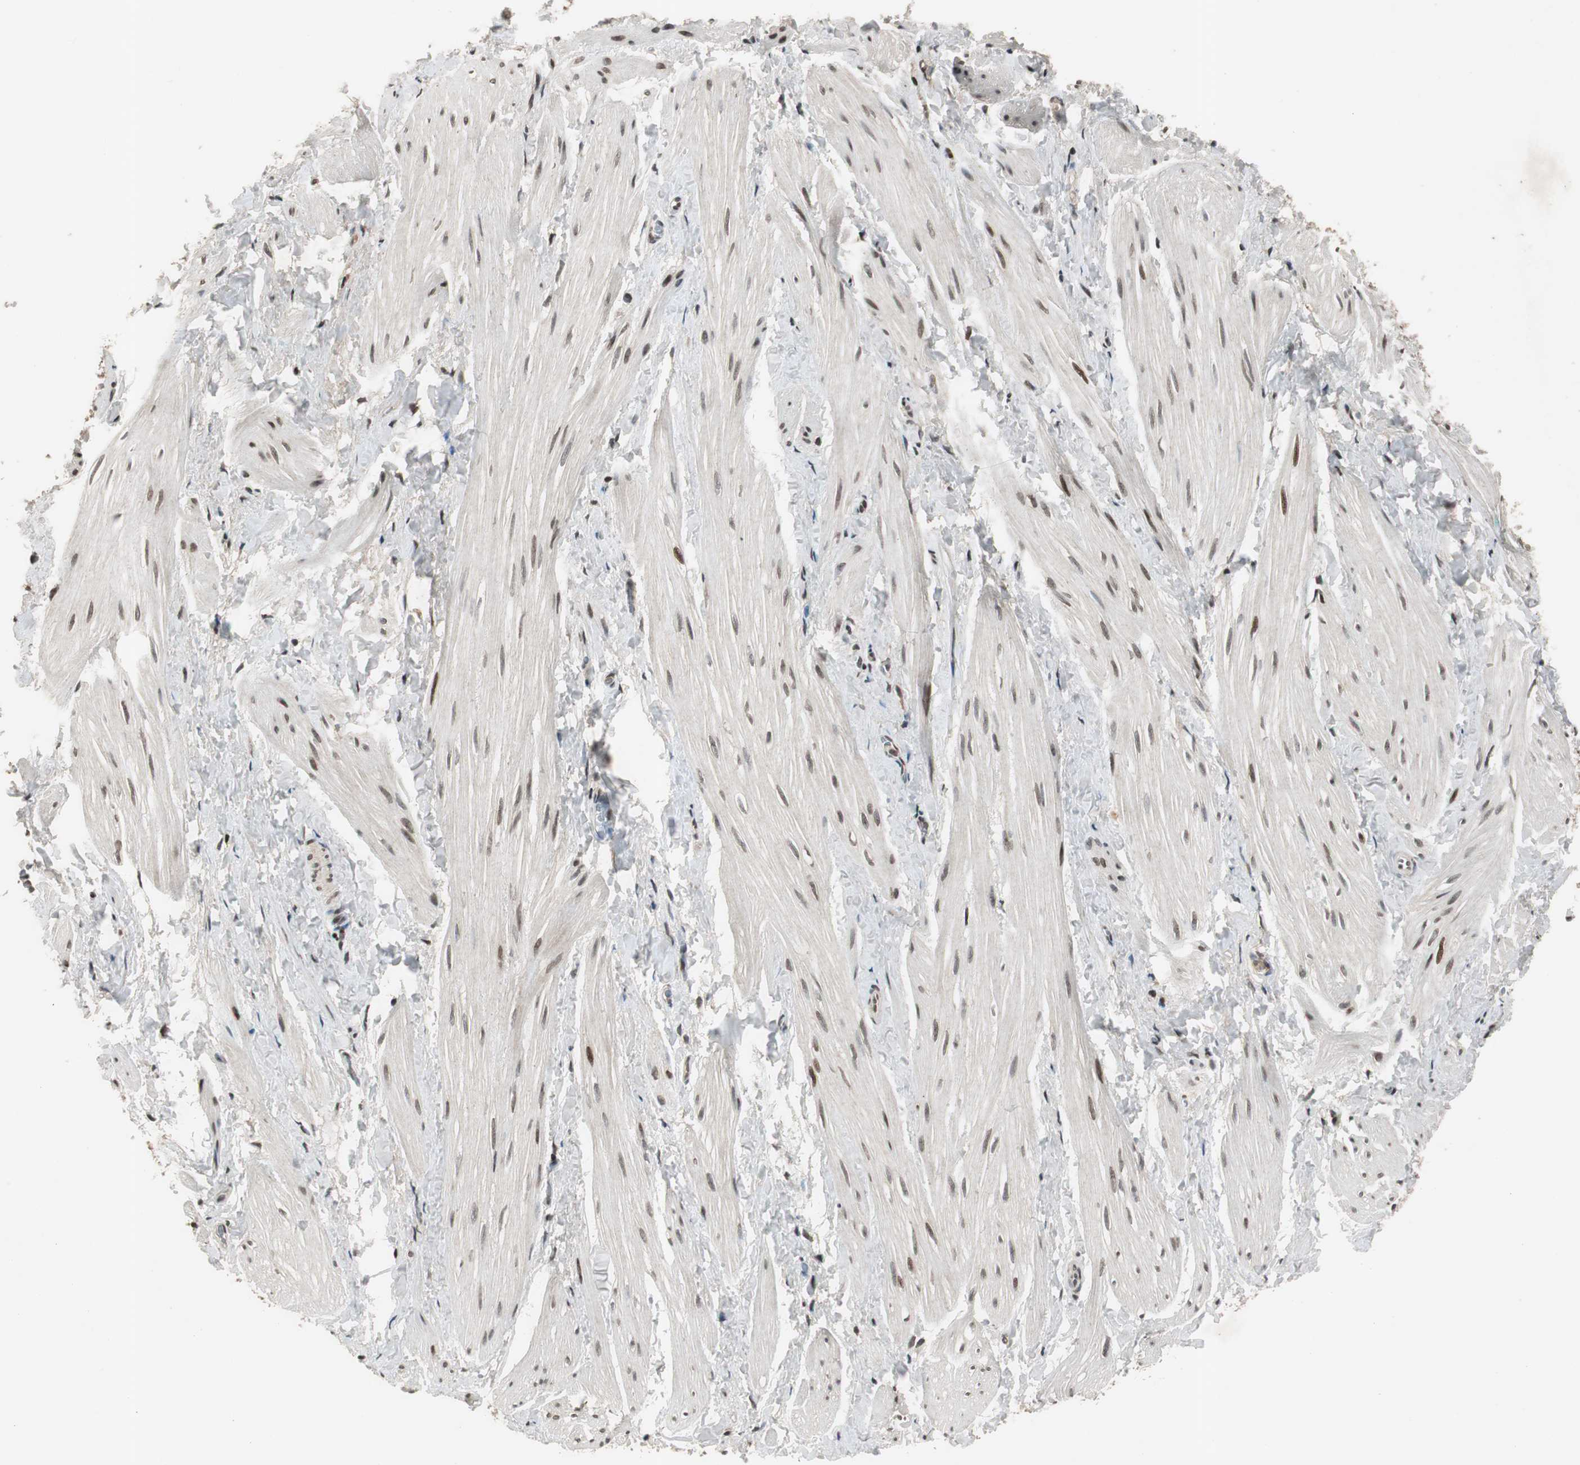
{"staining": {"intensity": "moderate", "quantity": "25%-75%", "location": "nuclear"}, "tissue": "smooth muscle", "cell_type": "Smooth muscle cells", "image_type": "normal", "snomed": [{"axis": "morphology", "description": "Normal tissue, NOS"}, {"axis": "topography", "description": "Smooth muscle"}], "caption": "A medium amount of moderate nuclear positivity is present in about 25%-75% of smooth muscle cells in normal smooth muscle.", "gene": "BOLA1", "patient": {"sex": "male", "age": 16}}